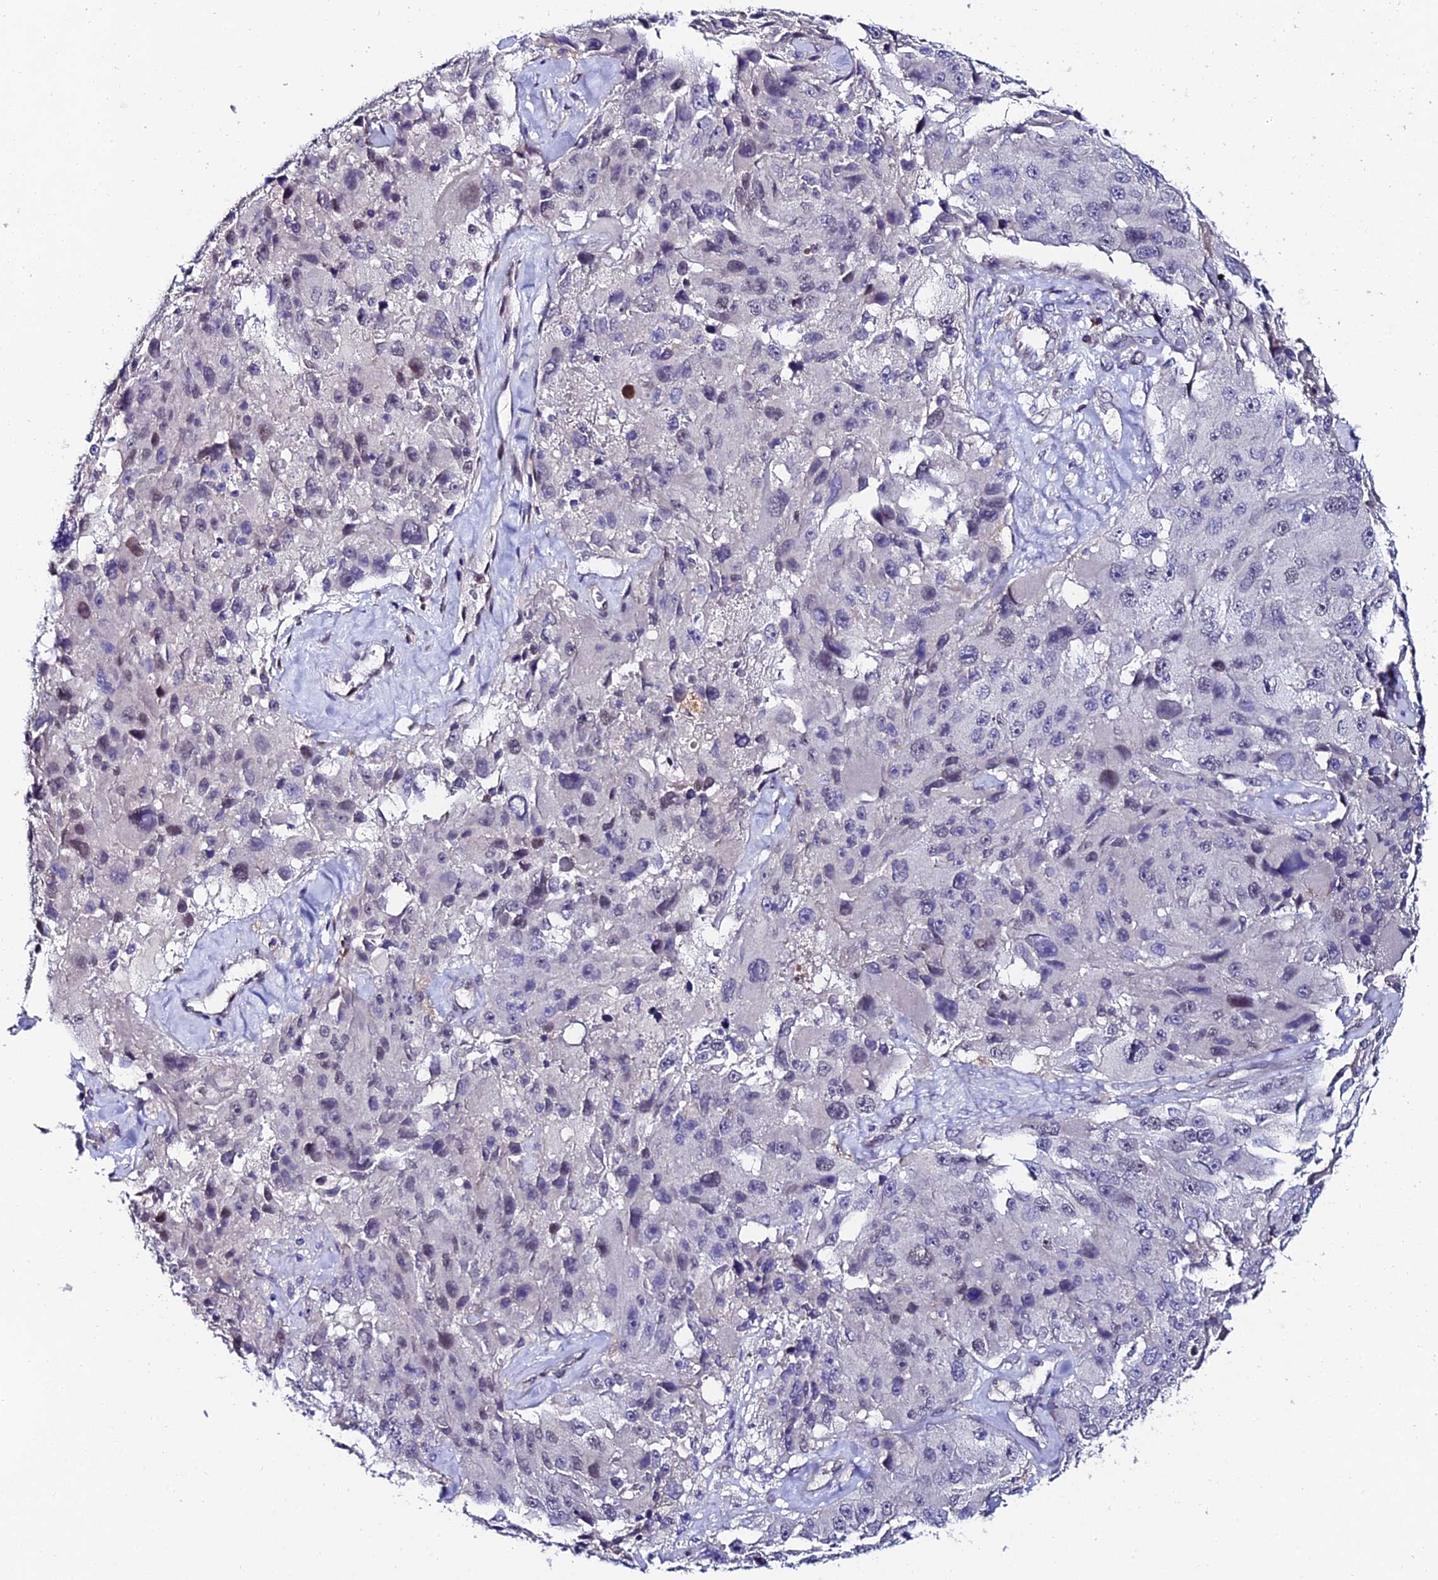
{"staining": {"intensity": "negative", "quantity": "none", "location": "none"}, "tissue": "melanoma", "cell_type": "Tumor cells", "image_type": "cancer", "snomed": [{"axis": "morphology", "description": "Malignant melanoma, Metastatic site"}, {"axis": "topography", "description": "Lymph node"}], "caption": "A photomicrograph of human malignant melanoma (metastatic site) is negative for staining in tumor cells. (Brightfield microscopy of DAB IHC at high magnification).", "gene": "TRIM24", "patient": {"sex": "male", "age": 62}}